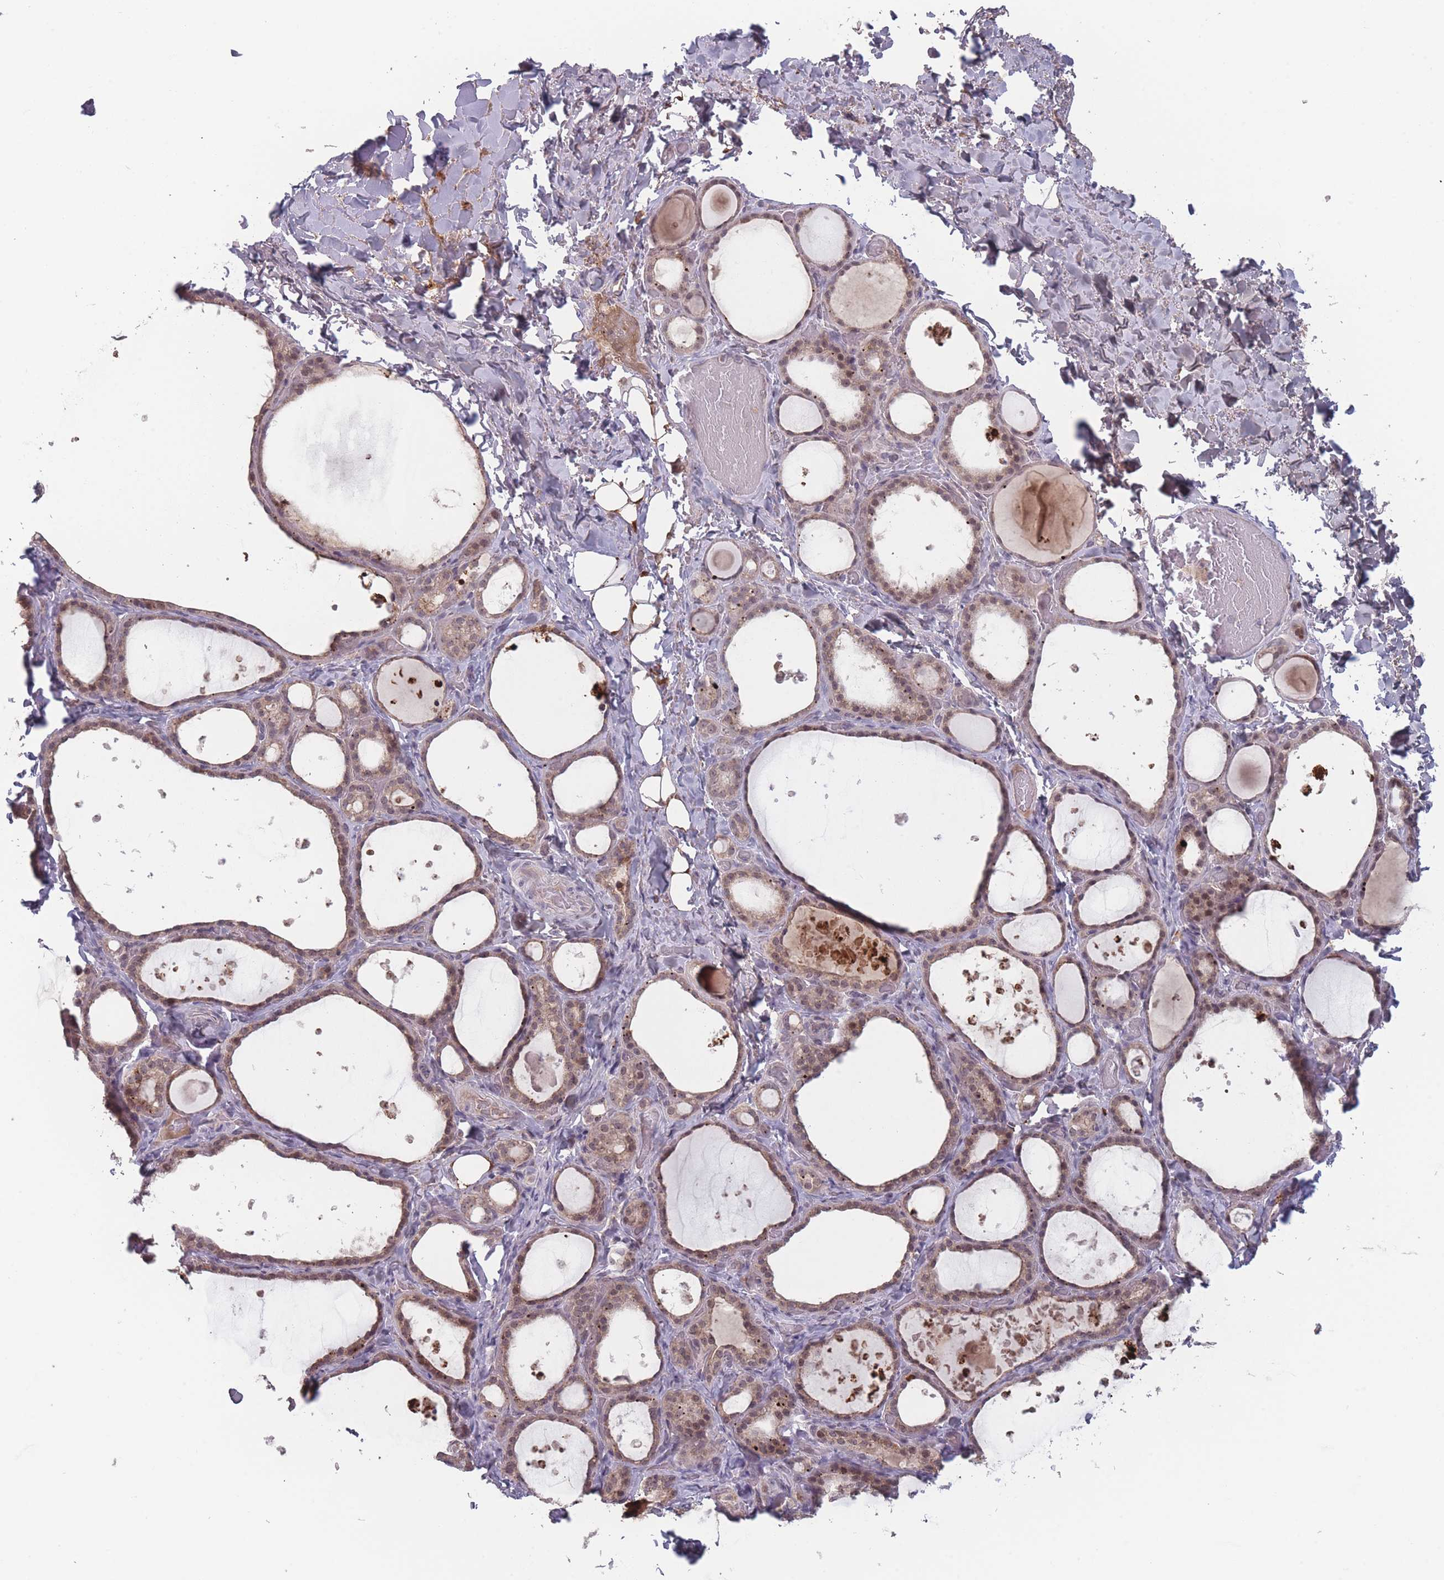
{"staining": {"intensity": "moderate", "quantity": ">75%", "location": "cytoplasmic/membranous,nuclear"}, "tissue": "thyroid gland", "cell_type": "Glandular cells", "image_type": "normal", "snomed": [{"axis": "morphology", "description": "Normal tissue, NOS"}, {"axis": "topography", "description": "Thyroid gland"}], "caption": "Immunohistochemical staining of normal human thyroid gland shows >75% levels of moderate cytoplasmic/membranous,nuclear protein expression in approximately >75% of glandular cells. (brown staining indicates protein expression, while blue staining denotes nuclei).", "gene": "TMEM232", "patient": {"sex": "female", "age": 44}}